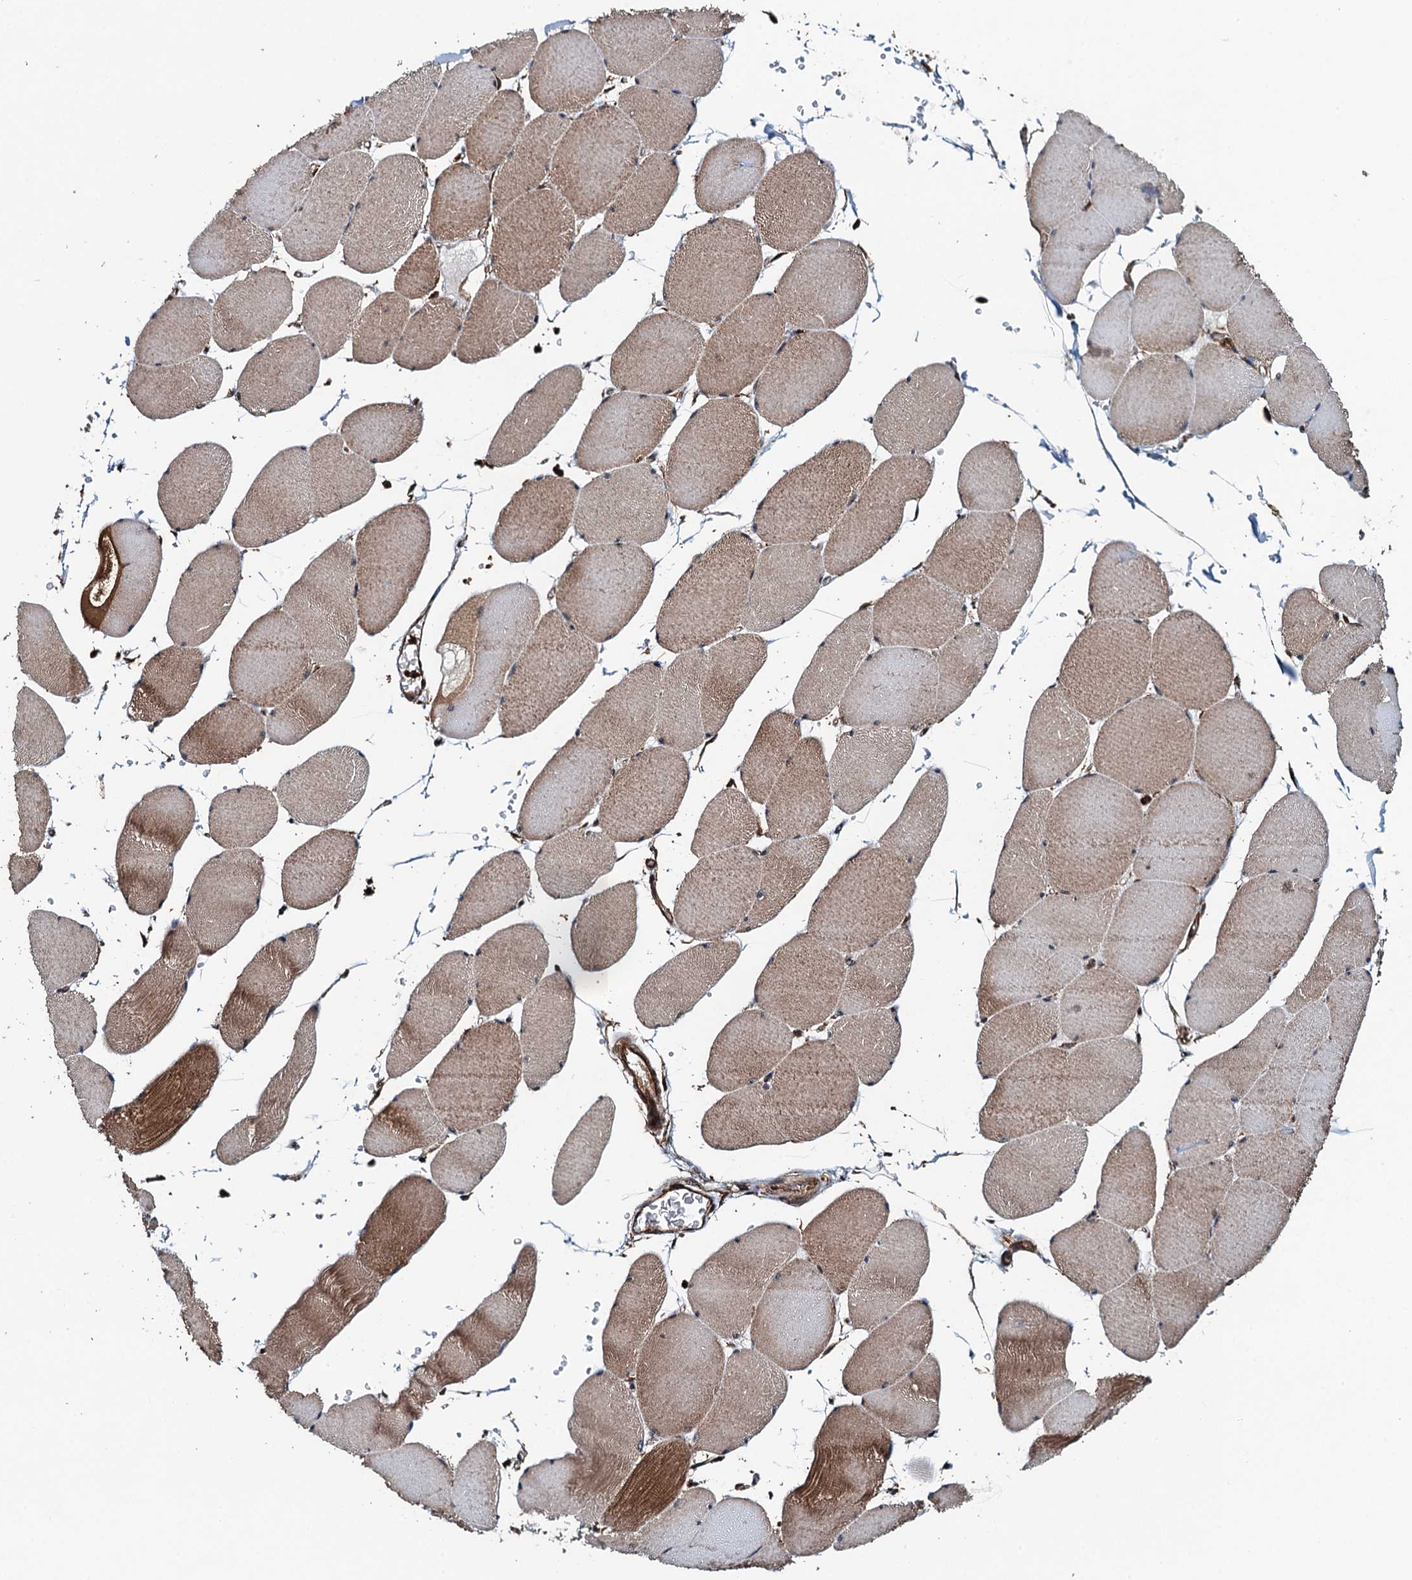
{"staining": {"intensity": "moderate", "quantity": ">75%", "location": "cytoplasmic/membranous"}, "tissue": "skeletal muscle", "cell_type": "Myocytes", "image_type": "normal", "snomed": [{"axis": "morphology", "description": "Normal tissue, NOS"}, {"axis": "topography", "description": "Skeletal muscle"}, {"axis": "topography", "description": "Head-Neck"}], "caption": "IHC photomicrograph of benign skeletal muscle: human skeletal muscle stained using immunohistochemistry reveals medium levels of moderate protein expression localized specifically in the cytoplasmic/membranous of myocytes, appearing as a cytoplasmic/membranous brown color.", "gene": "WHAMM", "patient": {"sex": "male", "age": 66}}